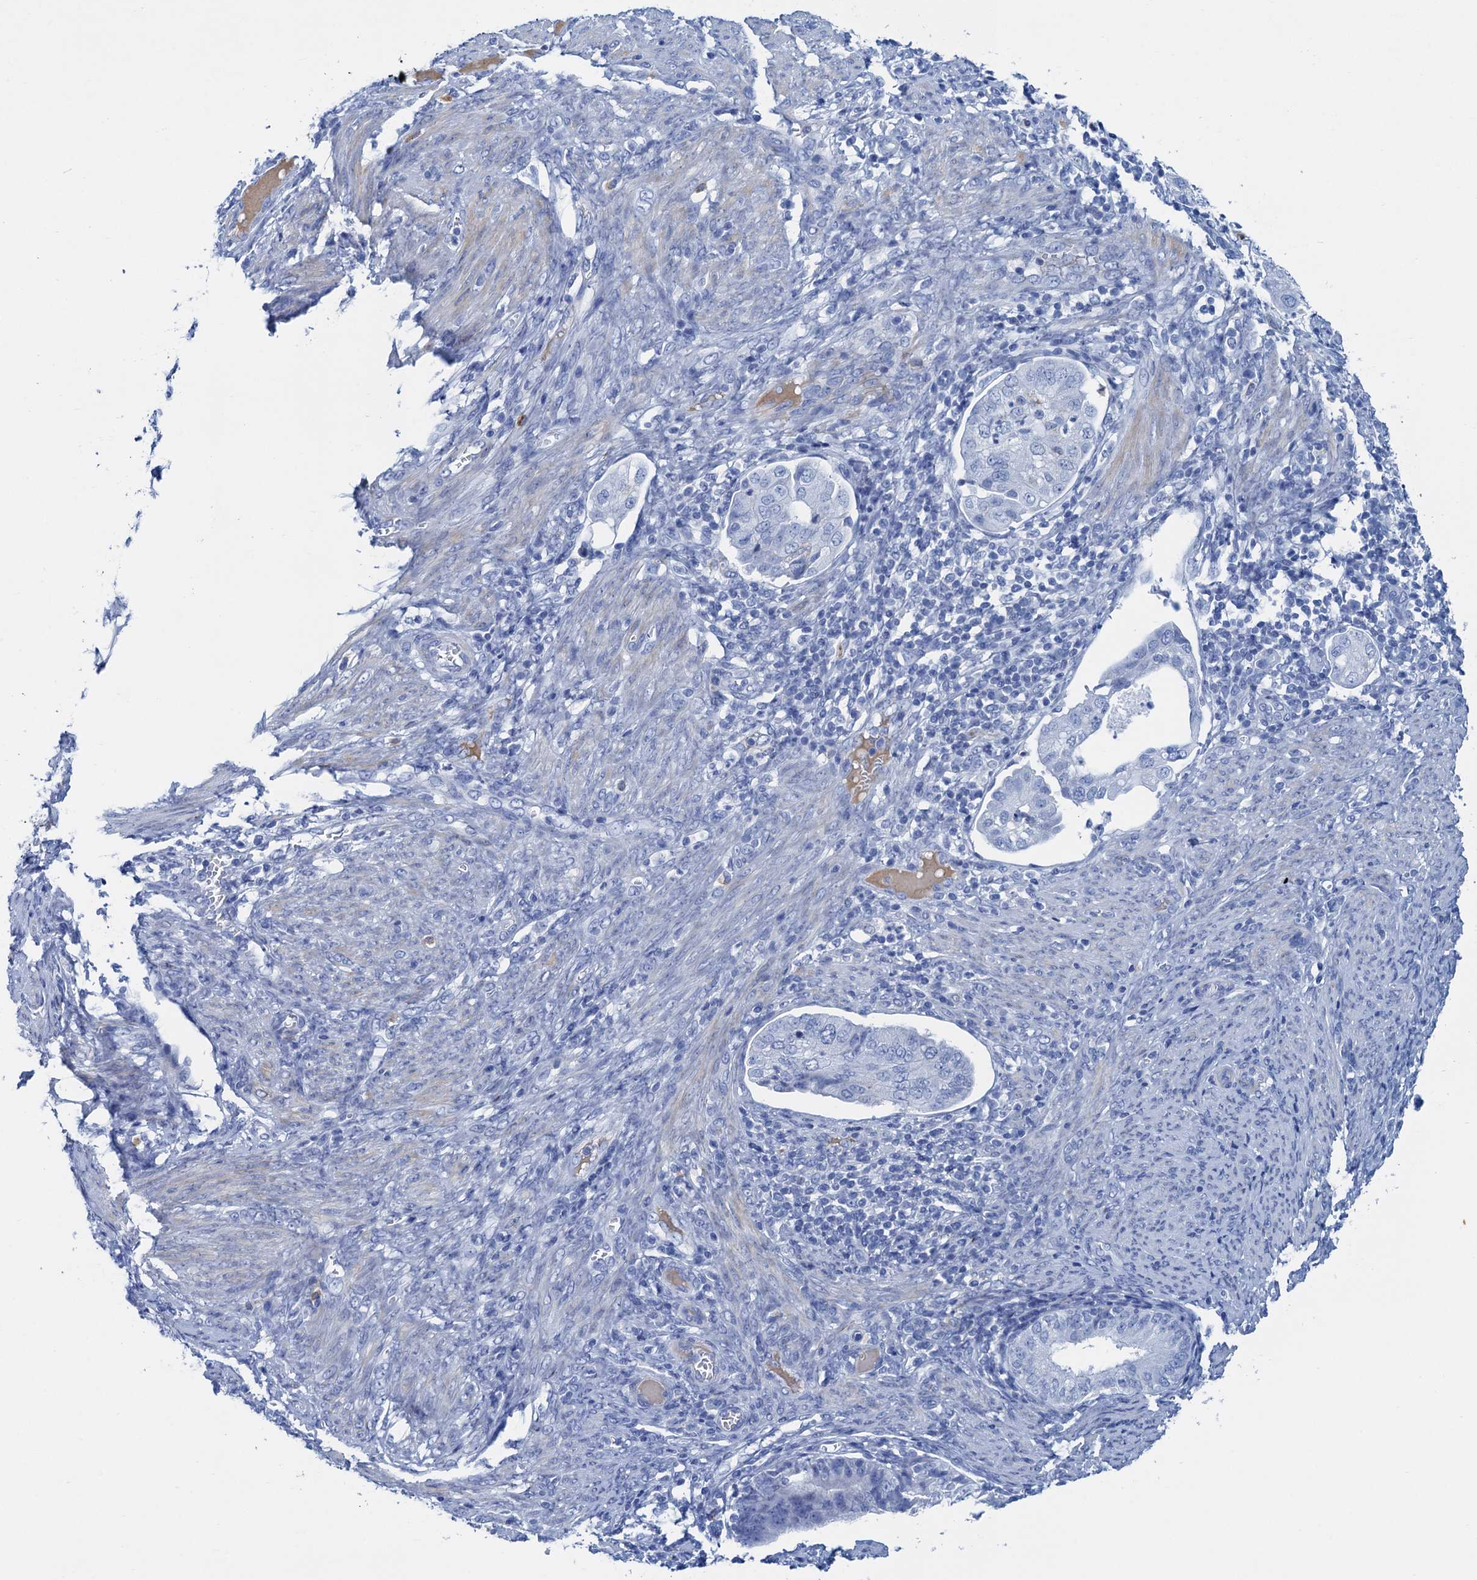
{"staining": {"intensity": "negative", "quantity": "none", "location": "none"}, "tissue": "endometrial cancer", "cell_type": "Tumor cells", "image_type": "cancer", "snomed": [{"axis": "morphology", "description": "Adenocarcinoma, NOS"}, {"axis": "topography", "description": "Endometrium"}], "caption": "There is no significant staining in tumor cells of endometrial cancer.", "gene": "NLRP10", "patient": {"sex": "female", "age": 51}}